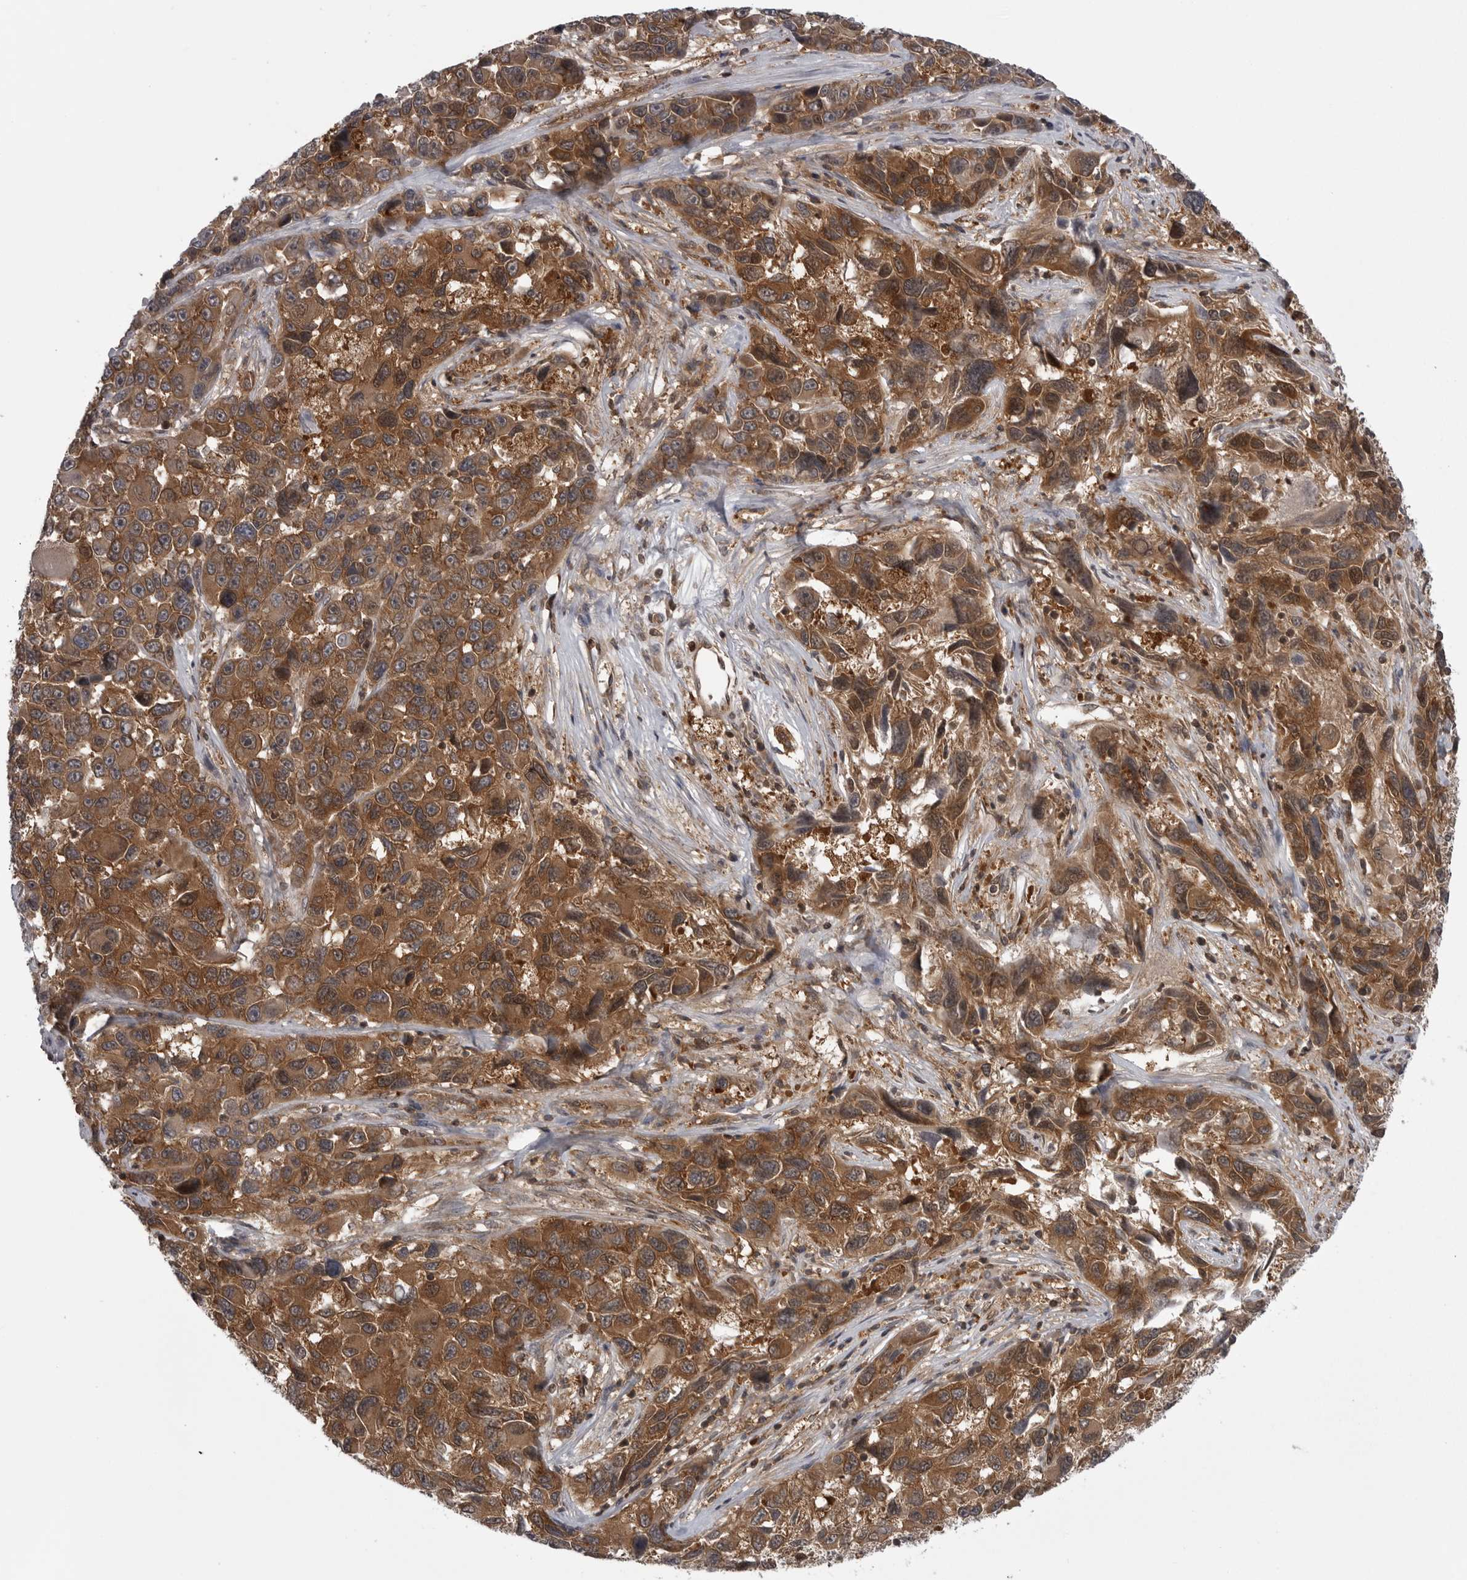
{"staining": {"intensity": "strong", "quantity": ">75%", "location": "cytoplasmic/membranous"}, "tissue": "melanoma", "cell_type": "Tumor cells", "image_type": "cancer", "snomed": [{"axis": "morphology", "description": "Malignant melanoma, NOS"}, {"axis": "topography", "description": "Skin"}], "caption": "Malignant melanoma was stained to show a protein in brown. There is high levels of strong cytoplasmic/membranous positivity in approximately >75% of tumor cells.", "gene": "STK24", "patient": {"sex": "male", "age": 53}}